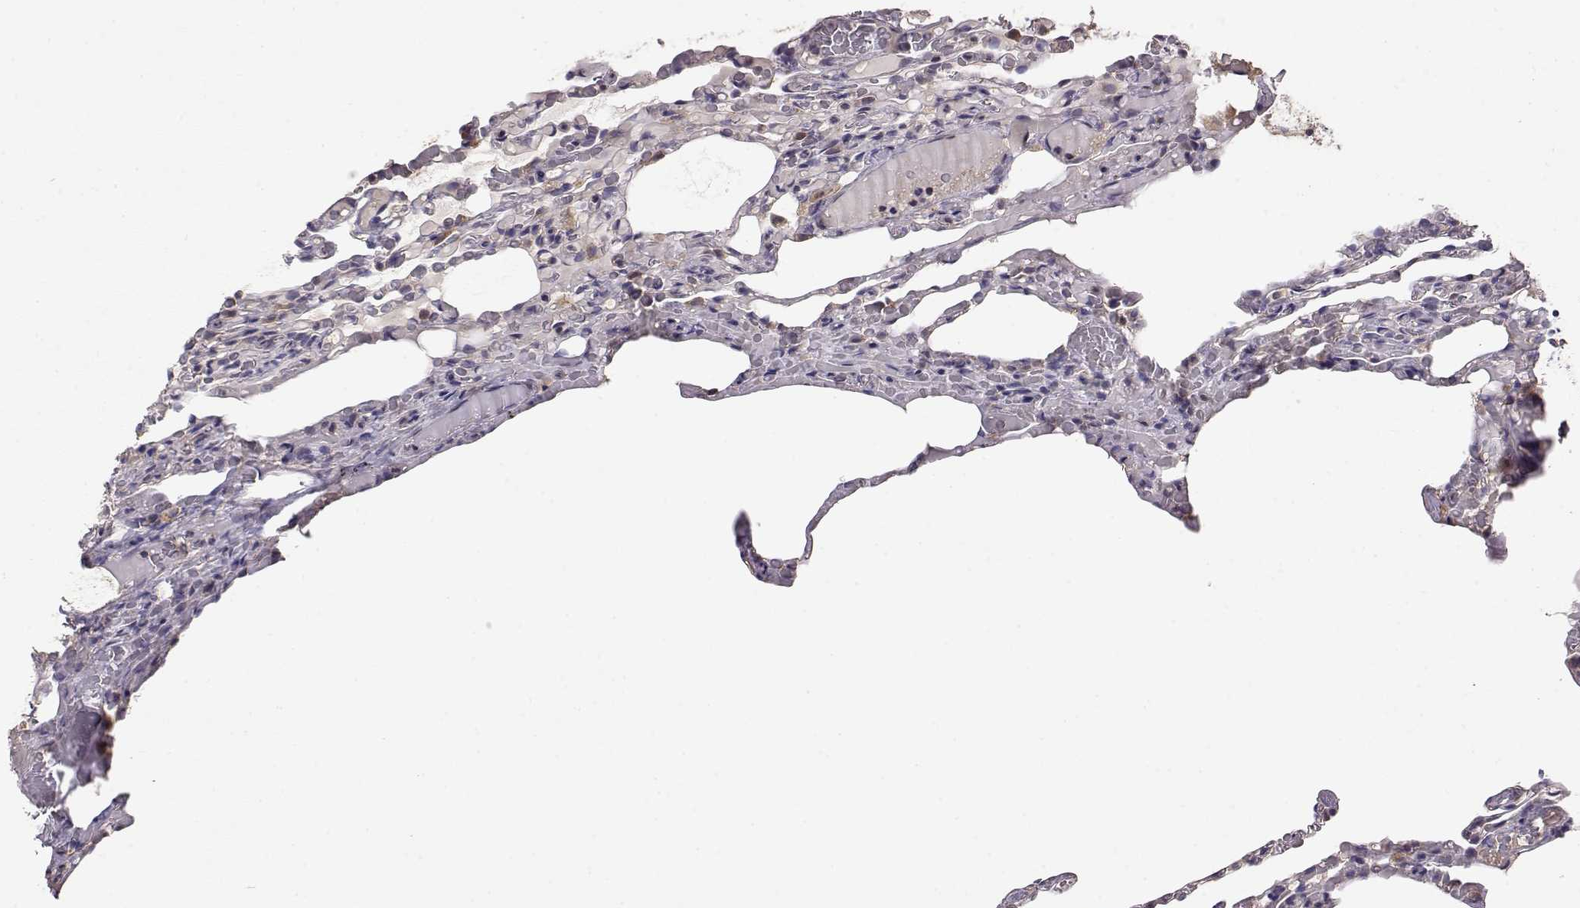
{"staining": {"intensity": "negative", "quantity": "none", "location": "none"}, "tissue": "lung", "cell_type": "Alveolar cells", "image_type": "normal", "snomed": [{"axis": "morphology", "description": "Normal tissue, NOS"}, {"axis": "topography", "description": "Lung"}], "caption": "Photomicrograph shows no significant protein staining in alveolar cells of unremarkable lung.", "gene": "CRIM1", "patient": {"sex": "female", "age": 43}}